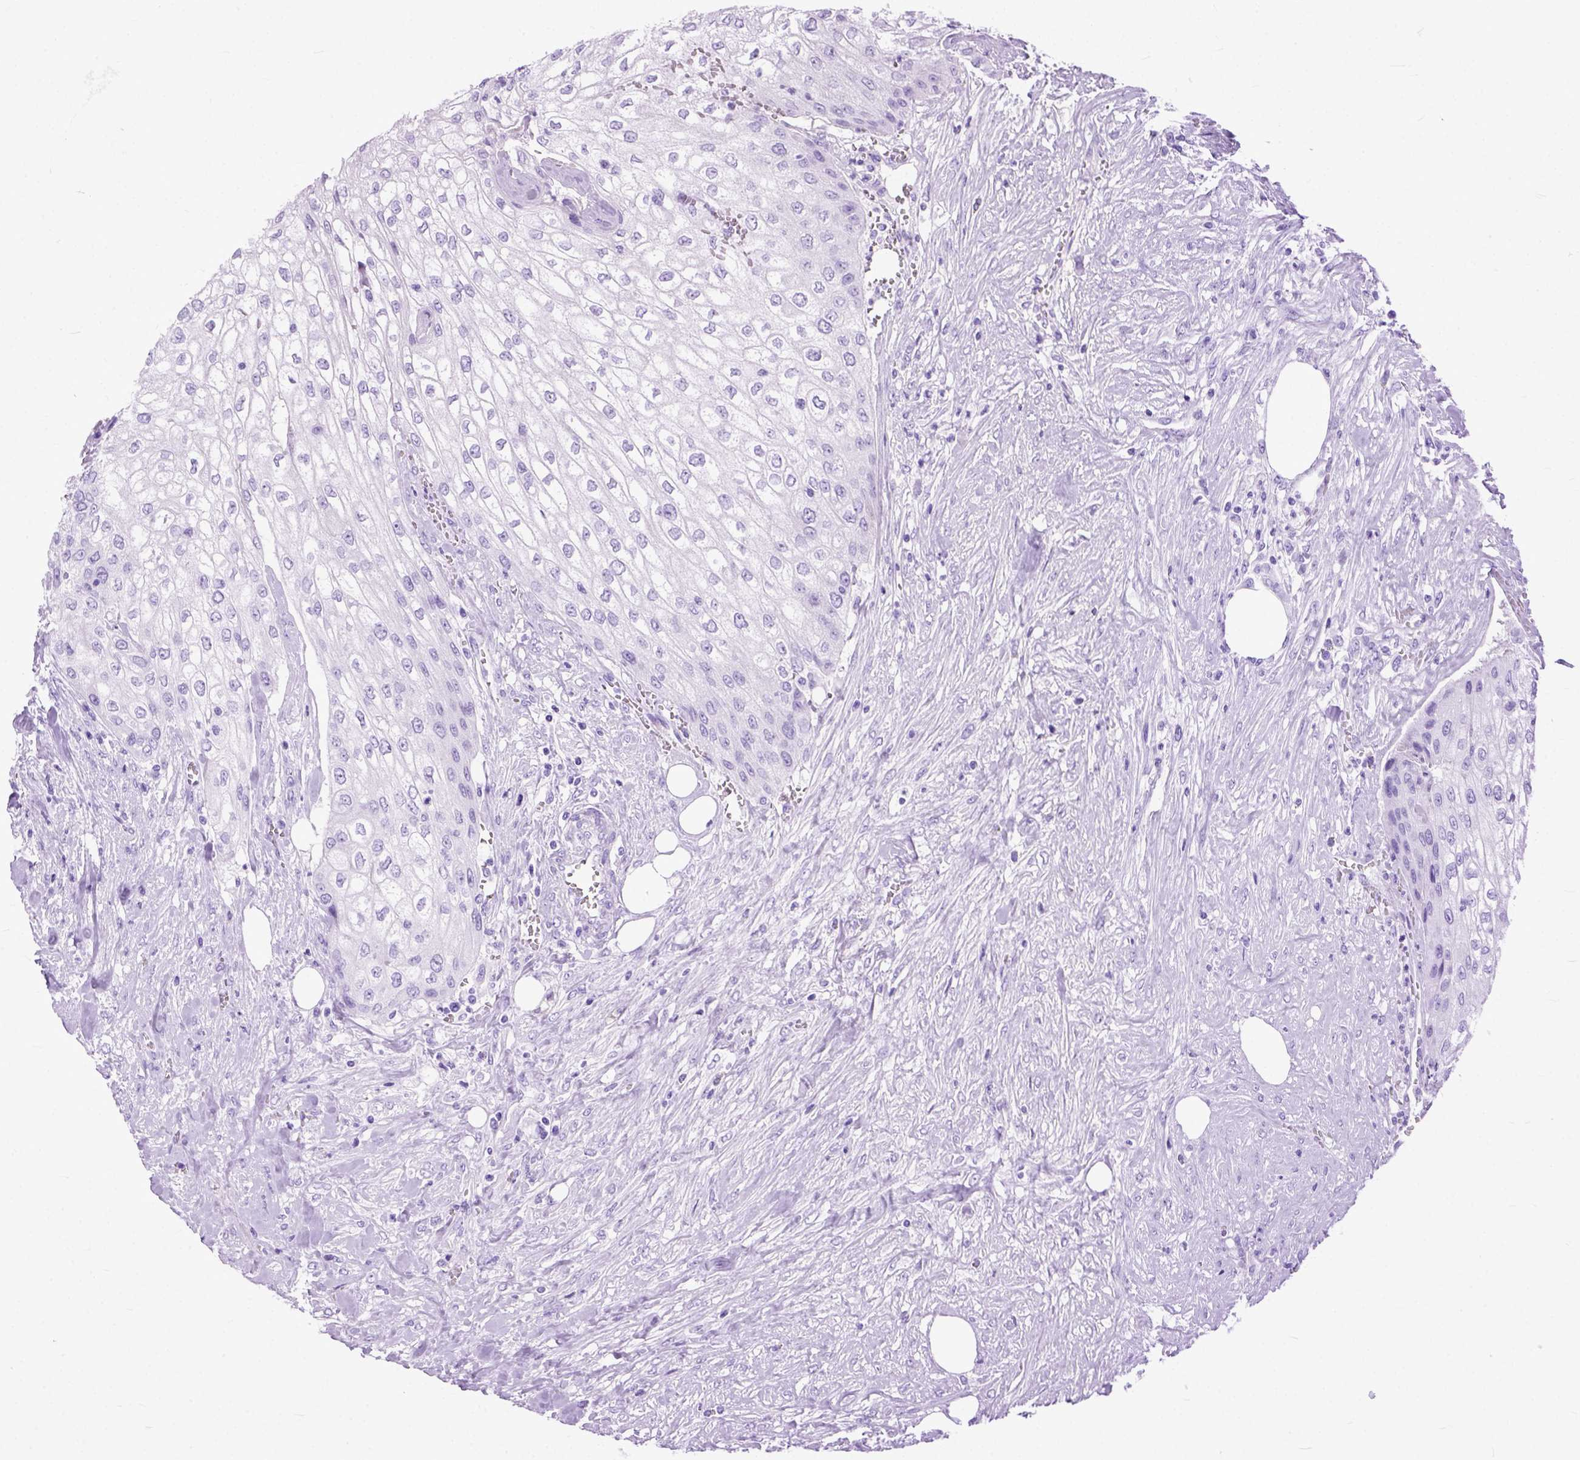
{"staining": {"intensity": "negative", "quantity": "none", "location": "none"}, "tissue": "urothelial cancer", "cell_type": "Tumor cells", "image_type": "cancer", "snomed": [{"axis": "morphology", "description": "Urothelial carcinoma, High grade"}, {"axis": "topography", "description": "Urinary bladder"}], "caption": "High magnification brightfield microscopy of urothelial carcinoma (high-grade) stained with DAB (3,3'-diaminobenzidine) (brown) and counterstained with hematoxylin (blue): tumor cells show no significant staining.", "gene": "GNGT1", "patient": {"sex": "male", "age": 62}}